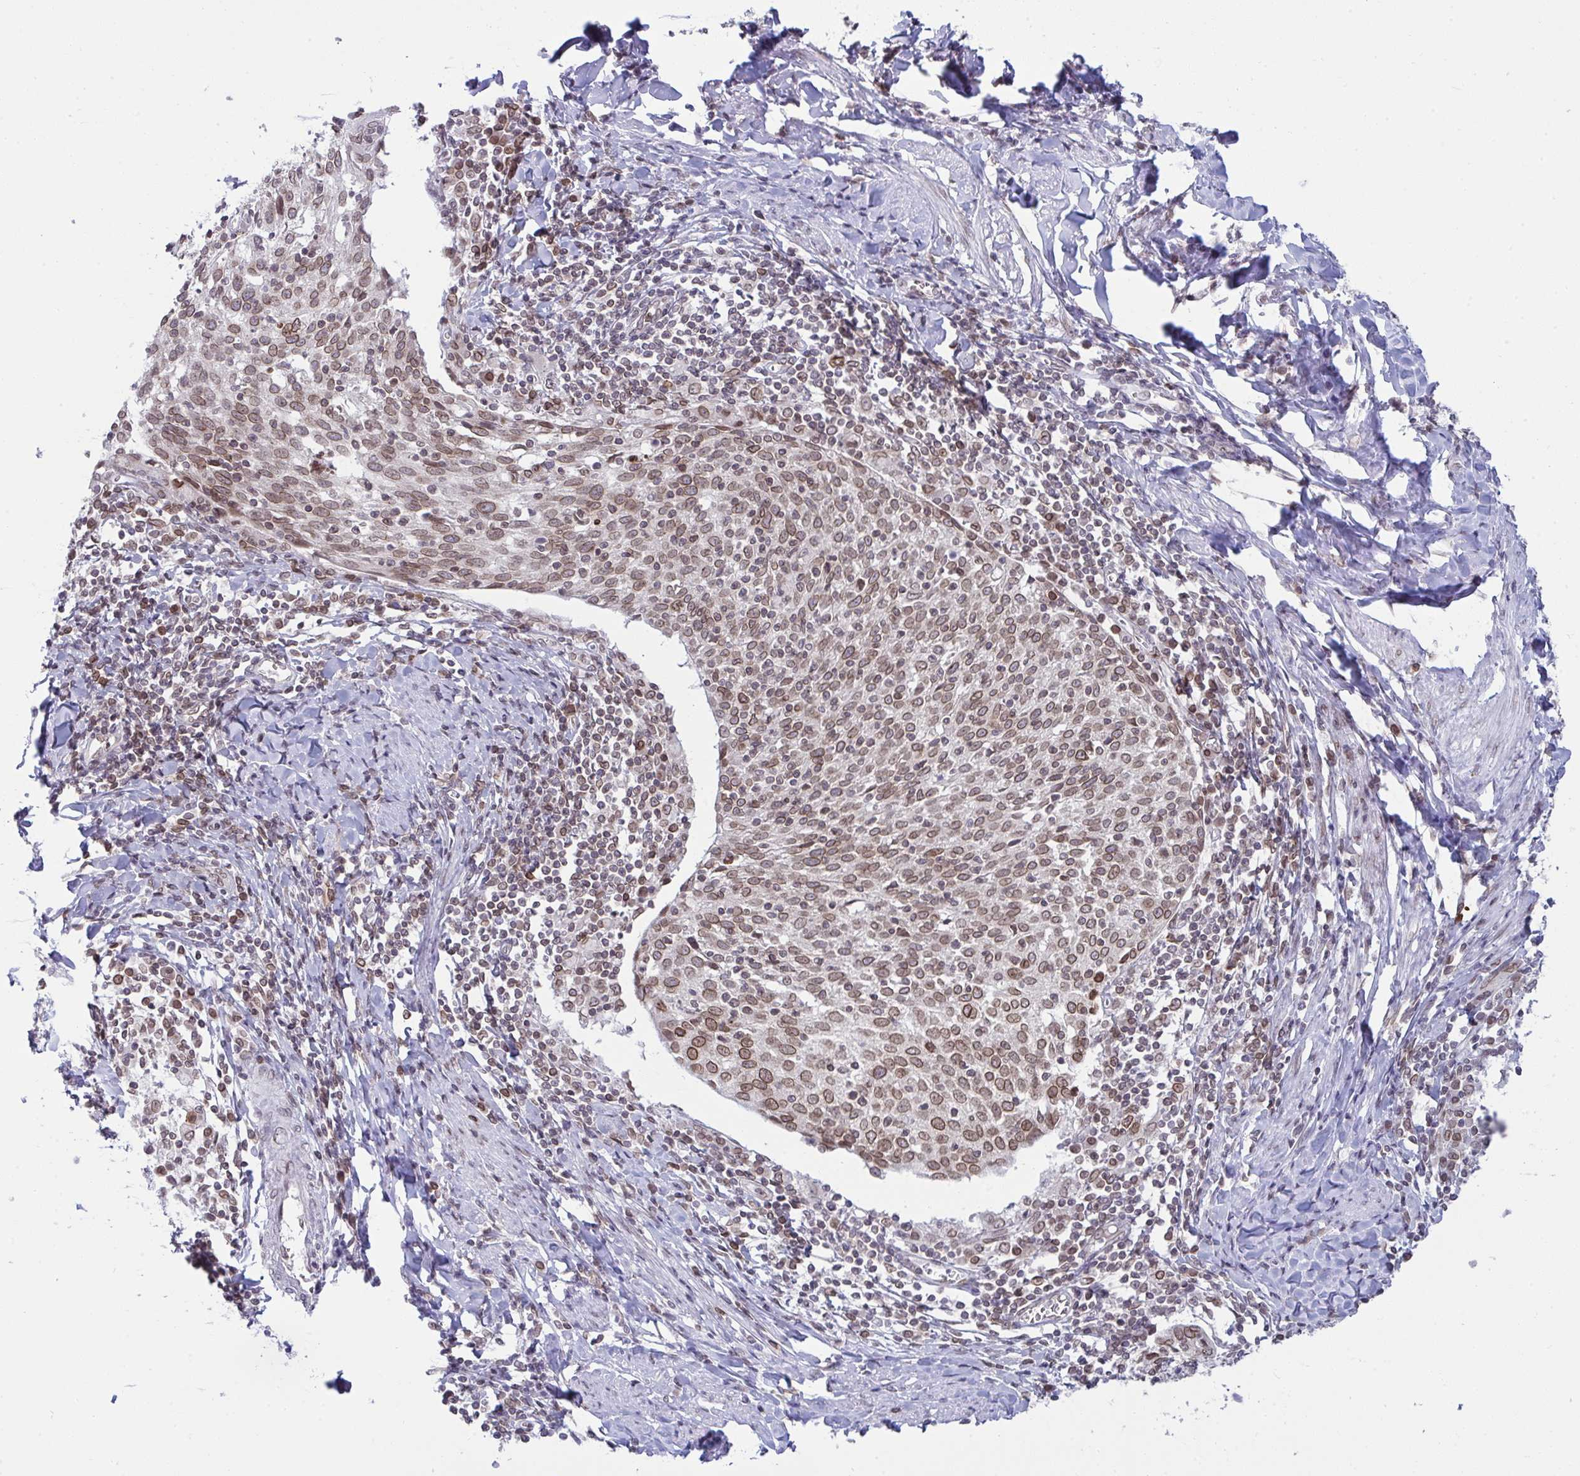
{"staining": {"intensity": "moderate", "quantity": ">75%", "location": "cytoplasmic/membranous,nuclear"}, "tissue": "cervical cancer", "cell_type": "Tumor cells", "image_type": "cancer", "snomed": [{"axis": "morphology", "description": "Squamous cell carcinoma, NOS"}, {"axis": "topography", "description": "Cervix"}], "caption": "Brown immunohistochemical staining in human cervical squamous cell carcinoma displays moderate cytoplasmic/membranous and nuclear expression in about >75% of tumor cells.", "gene": "RANBP2", "patient": {"sex": "female", "age": 52}}